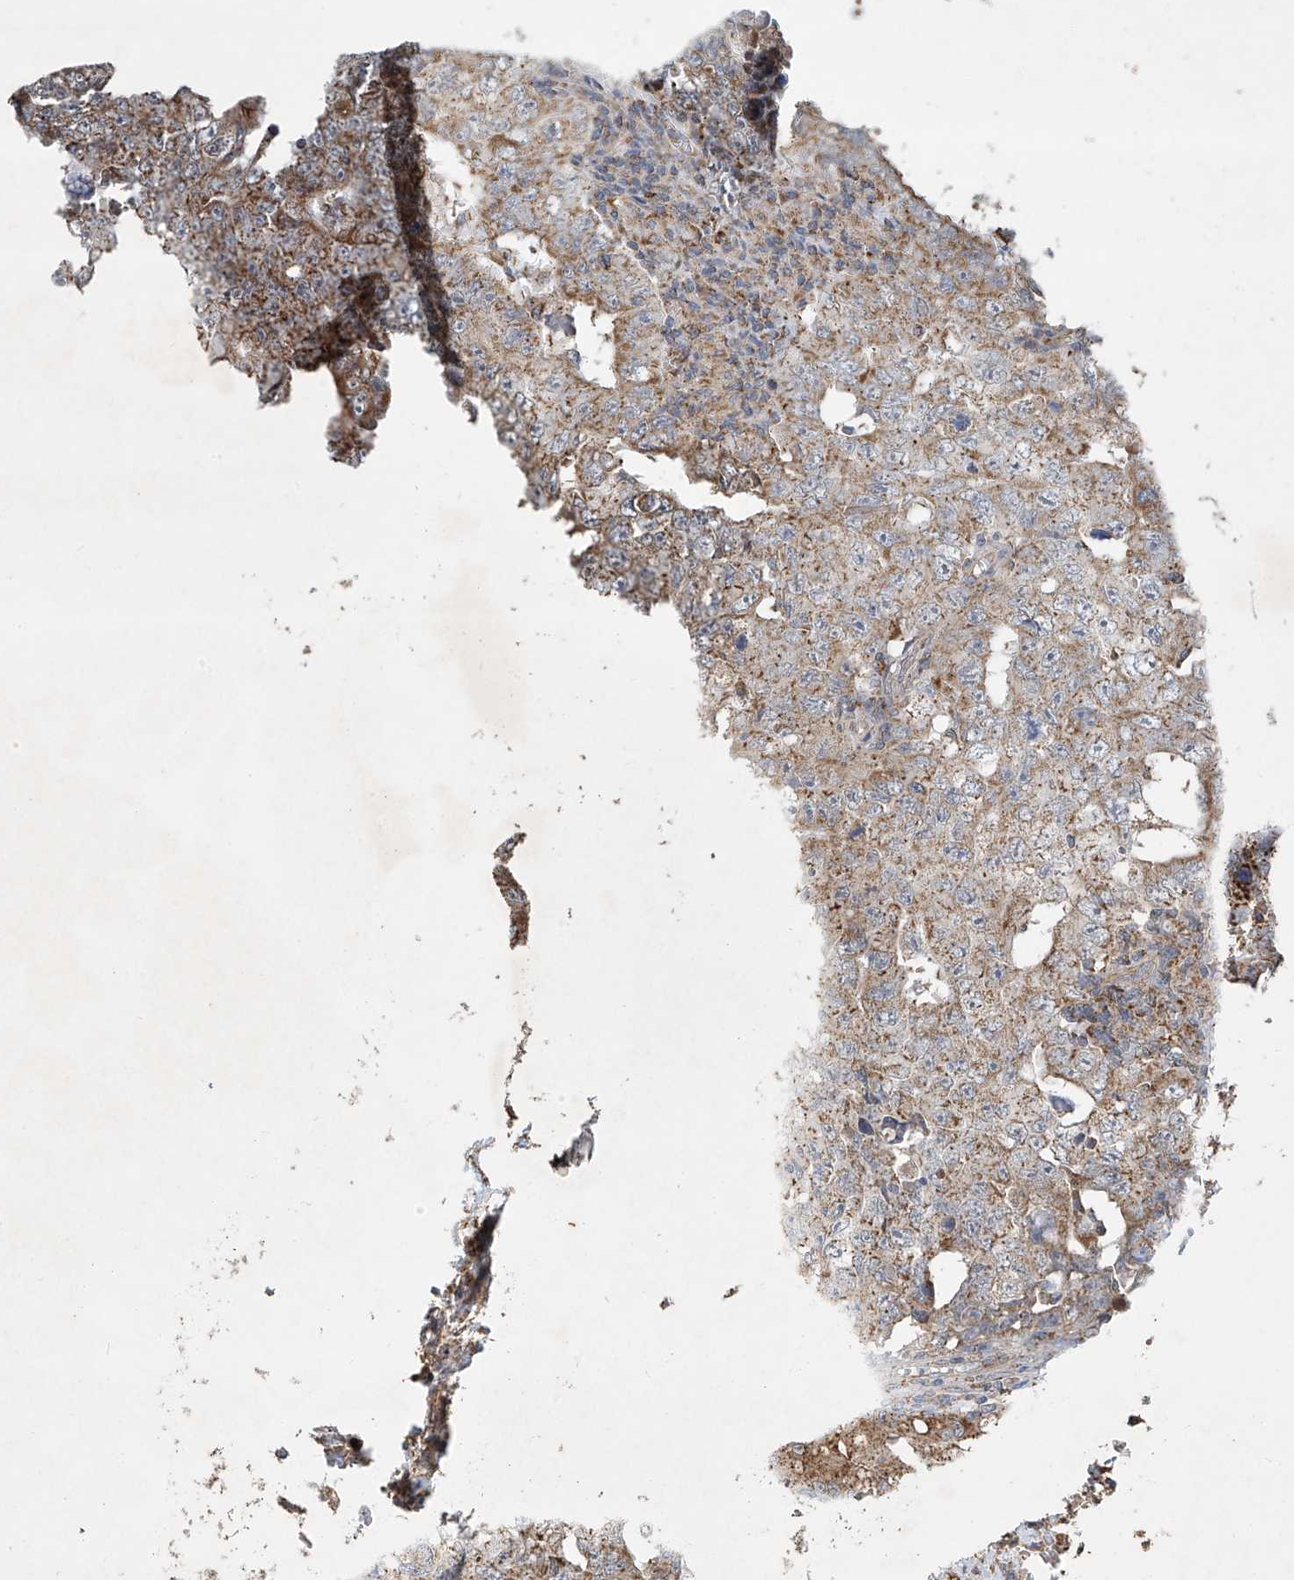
{"staining": {"intensity": "weak", "quantity": ">75%", "location": "cytoplasmic/membranous"}, "tissue": "testis cancer", "cell_type": "Tumor cells", "image_type": "cancer", "snomed": [{"axis": "morphology", "description": "Carcinoma, Embryonal, NOS"}, {"axis": "topography", "description": "Testis"}], "caption": "Brown immunohistochemical staining in human embryonal carcinoma (testis) exhibits weak cytoplasmic/membranous staining in approximately >75% of tumor cells. The protein is shown in brown color, while the nuclei are stained blue.", "gene": "UQCC1", "patient": {"sex": "male", "age": 26}}